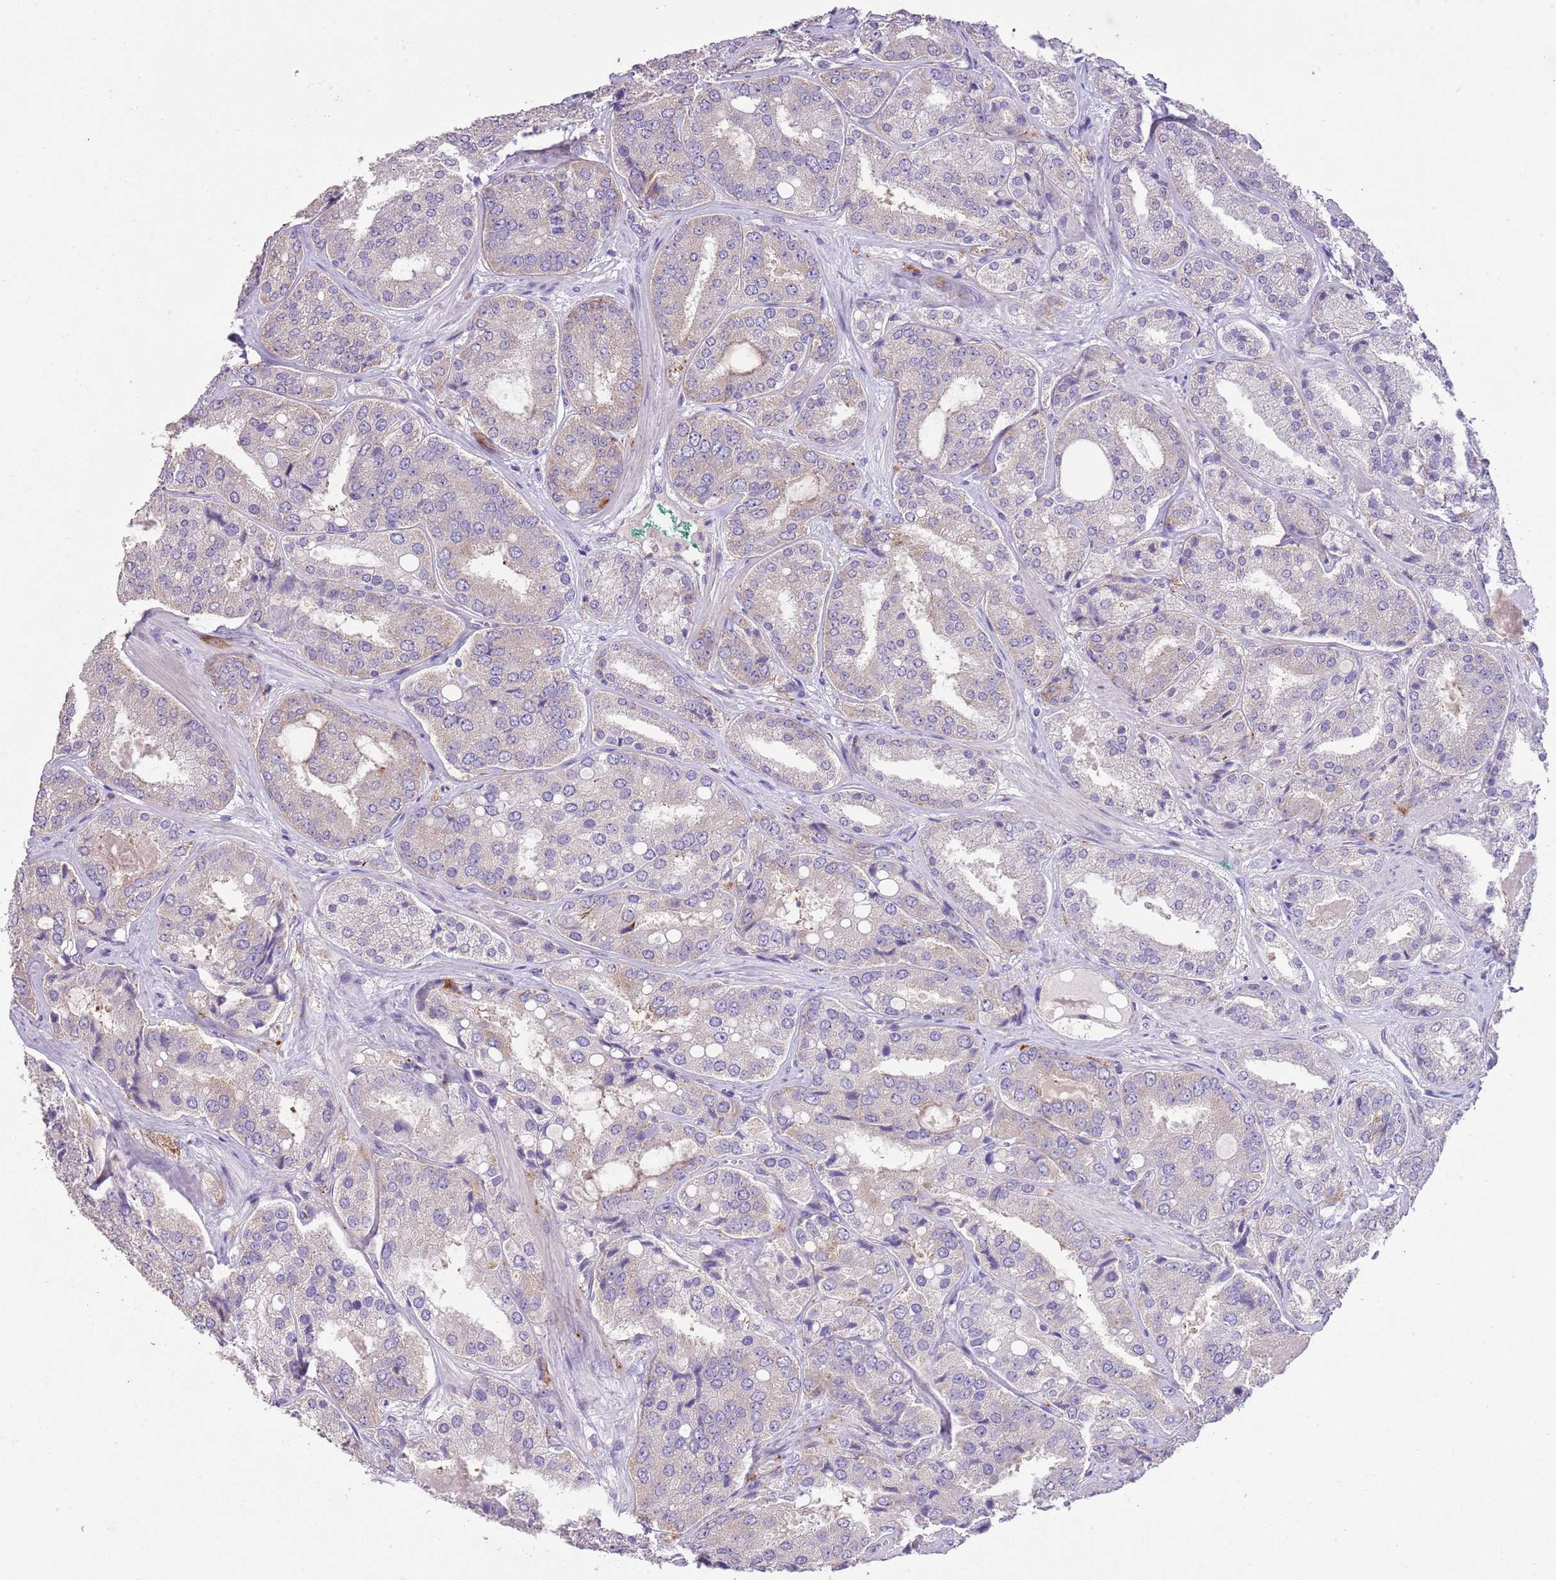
{"staining": {"intensity": "negative", "quantity": "none", "location": "none"}, "tissue": "prostate cancer", "cell_type": "Tumor cells", "image_type": "cancer", "snomed": [{"axis": "morphology", "description": "Adenocarcinoma, High grade"}, {"axis": "topography", "description": "Prostate"}], "caption": "Human prostate adenocarcinoma (high-grade) stained for a protein using IHC displays no positivity in tumor cells.", "gene": "CLEC2A", "patient": {"sex": "male", "age": 63}}